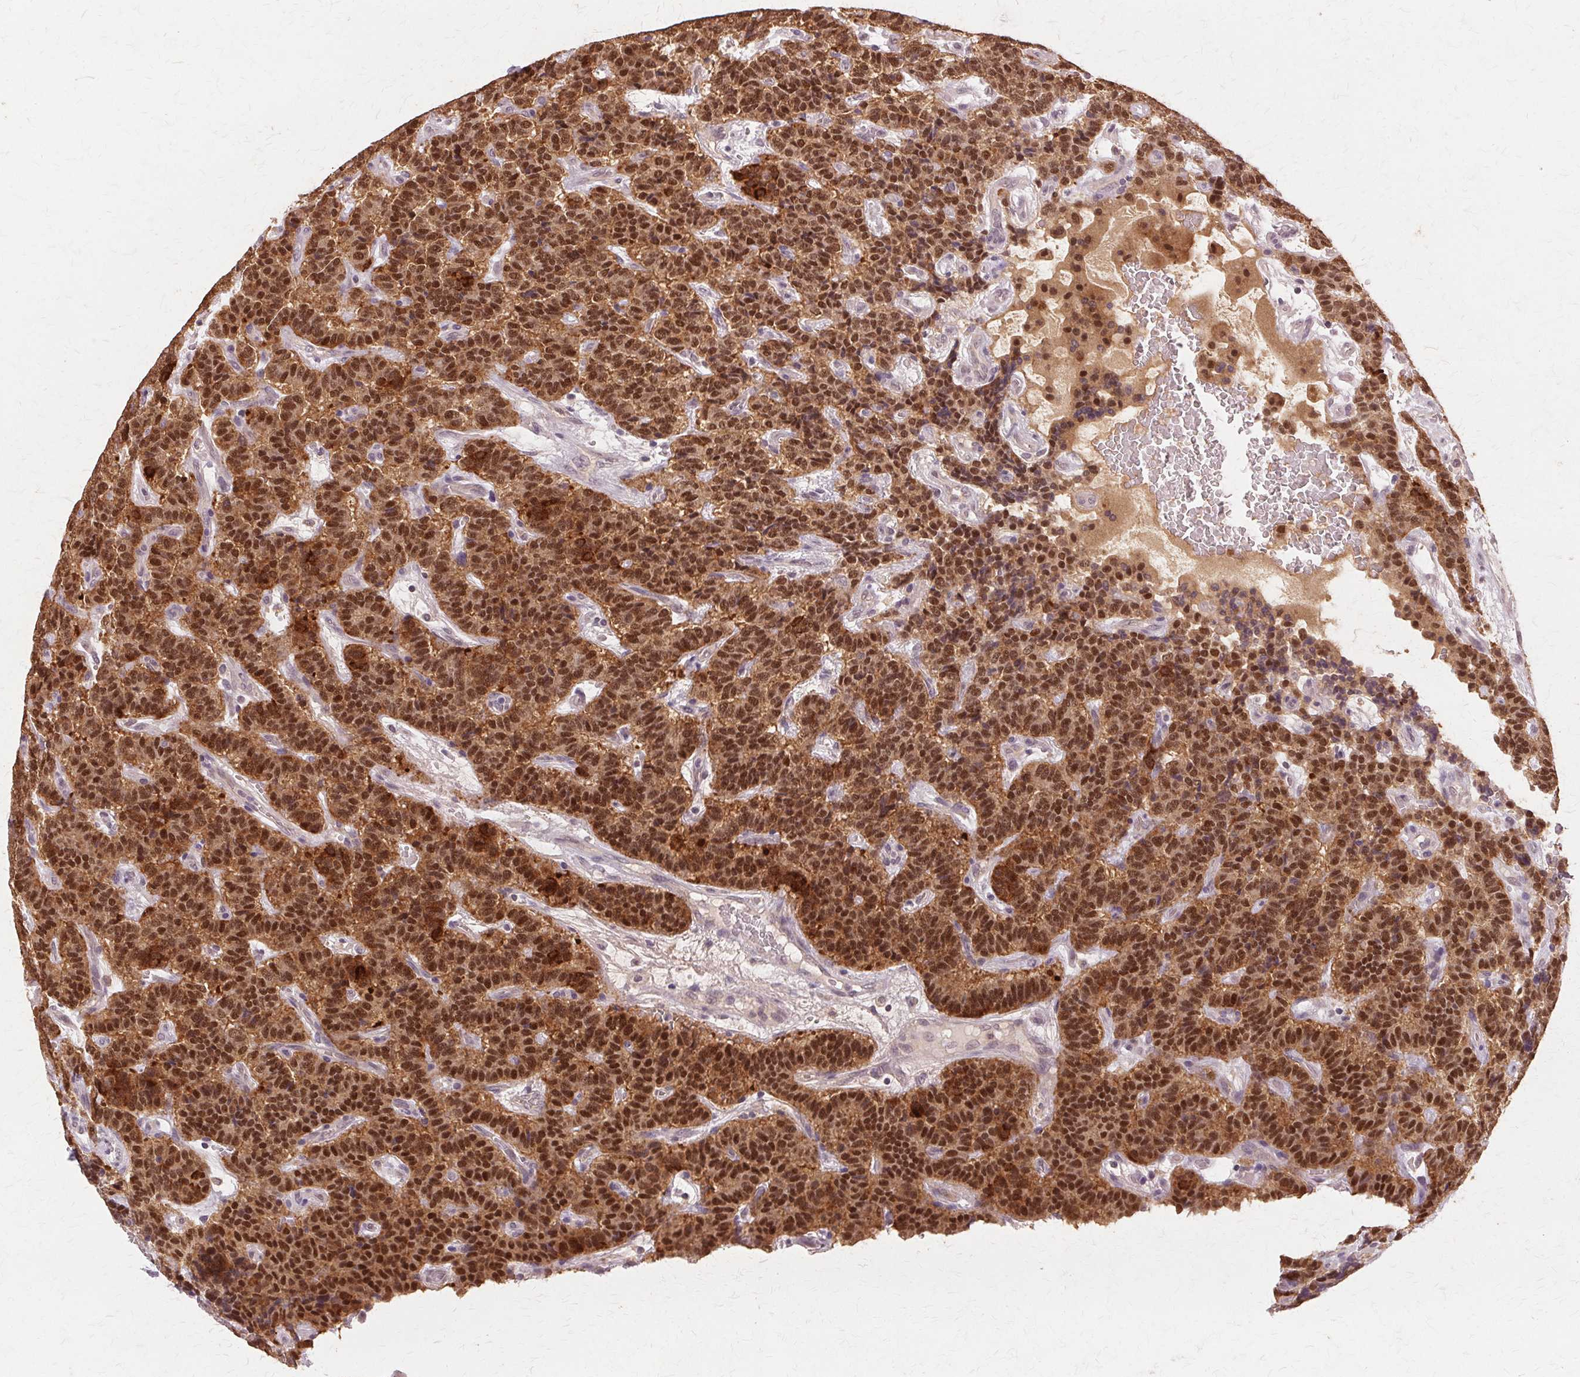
{"staining": {"intensity": "strong", "quantity": ">75%", "location": "cytoplasmic/membranous,nuclear"}, "tissue": "carcinoid", "cell_type": "Tumor cells", "image_type": "cancer", "snomed": [{"axis": "morphology", "description": "Carcinoid, malignant, NOS"}, {"axis": "topography", "description": "Pancreas"}], "caption": "Immunohistochemical staining of malignant carcinoid displays high levels of strong cytoplasmic/membranous and nuclear staining in approximately >75% of tumor cells.", "gene": "PRMT5", "patient": {"sex": "male", "age": 36}}